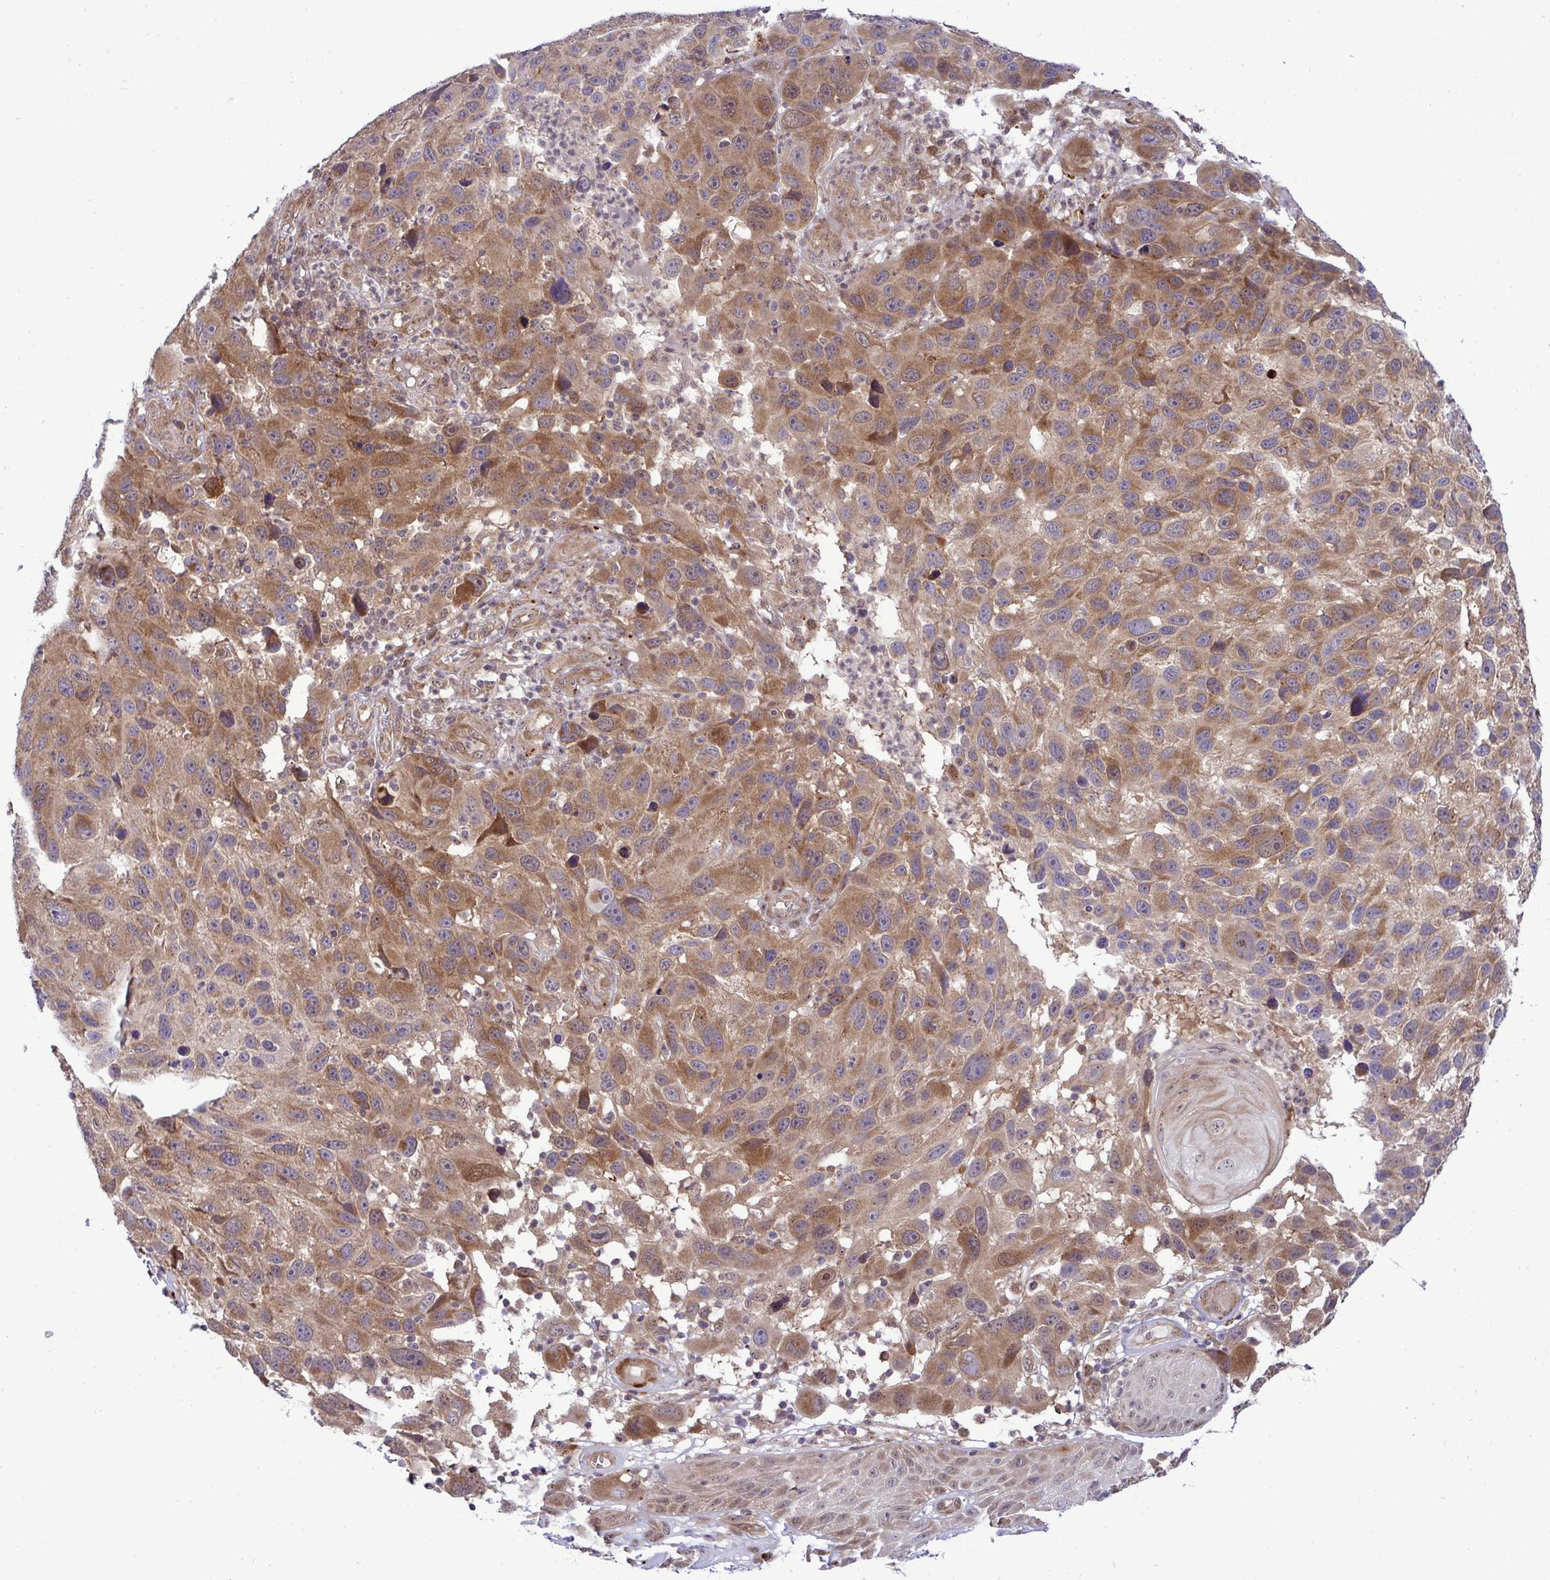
{"staining": {"intensity": "moderate", "quantity": ">75%", "location": "cytoplasmic/membranous"}, "tissue": "melanoma", "cell_type": "Tumor cells", "image_type": "cancer", "snomed": [{"axis": "morphology", "description": "Malignant melanoma, NOS"}, {"axis": "topography", "description": "Skin"}], "caption": "This is an image of immunohistochemistry staining of malignant melanoma, which shows moderate staining in the cytoplasmic/membranous of tumor cells.", "gene": "TRIM44", "patient": {"sex": "male", "age": 53}}